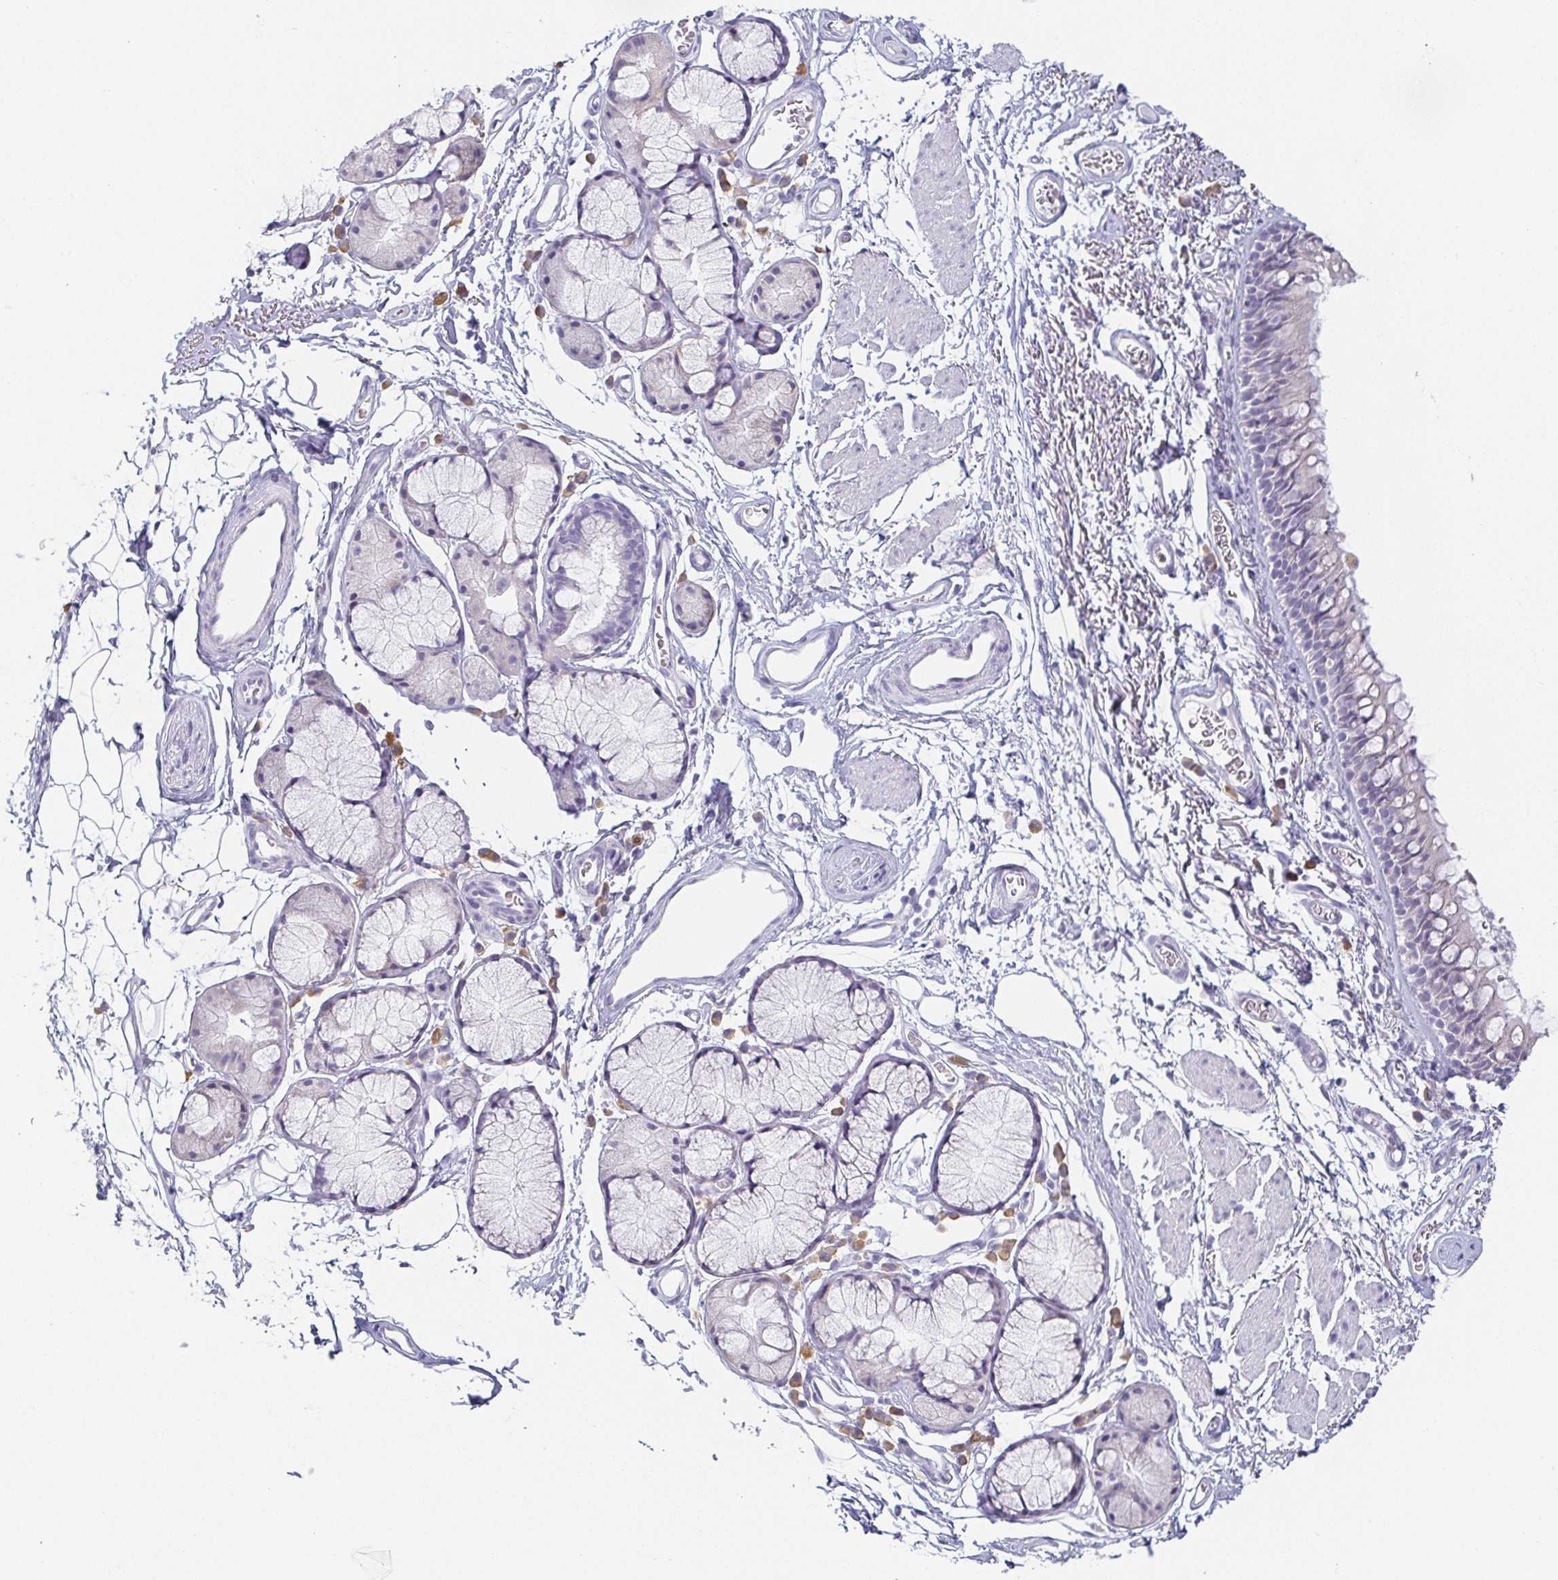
{"staining": {"intensity": "negative", "quantity": "none", "location": "none"}, "tissue": "bronchus", "cell_type": "Respiratory epithelial cells", "image_type": "normal", "snomed": [{"axis": "morphology", "description": "Normal tissue, NOS"}, {"axis": "topography", "description": "Cartilage tissue"}, {"axis": "topography", "description": "Bronchus"}], "caption": "Immunohistochemistry (IHC) micrograph of benign bronchus: human bronchus stained with DAB (3,3'-diaminobenzidine) shows no significant protein staining in respiratory epithelial cells. (Immunohistochemistry, brightfield microscopy, high magnification).", "gene": "PRR27", "patient": {"sex": "female", "age": 79}}